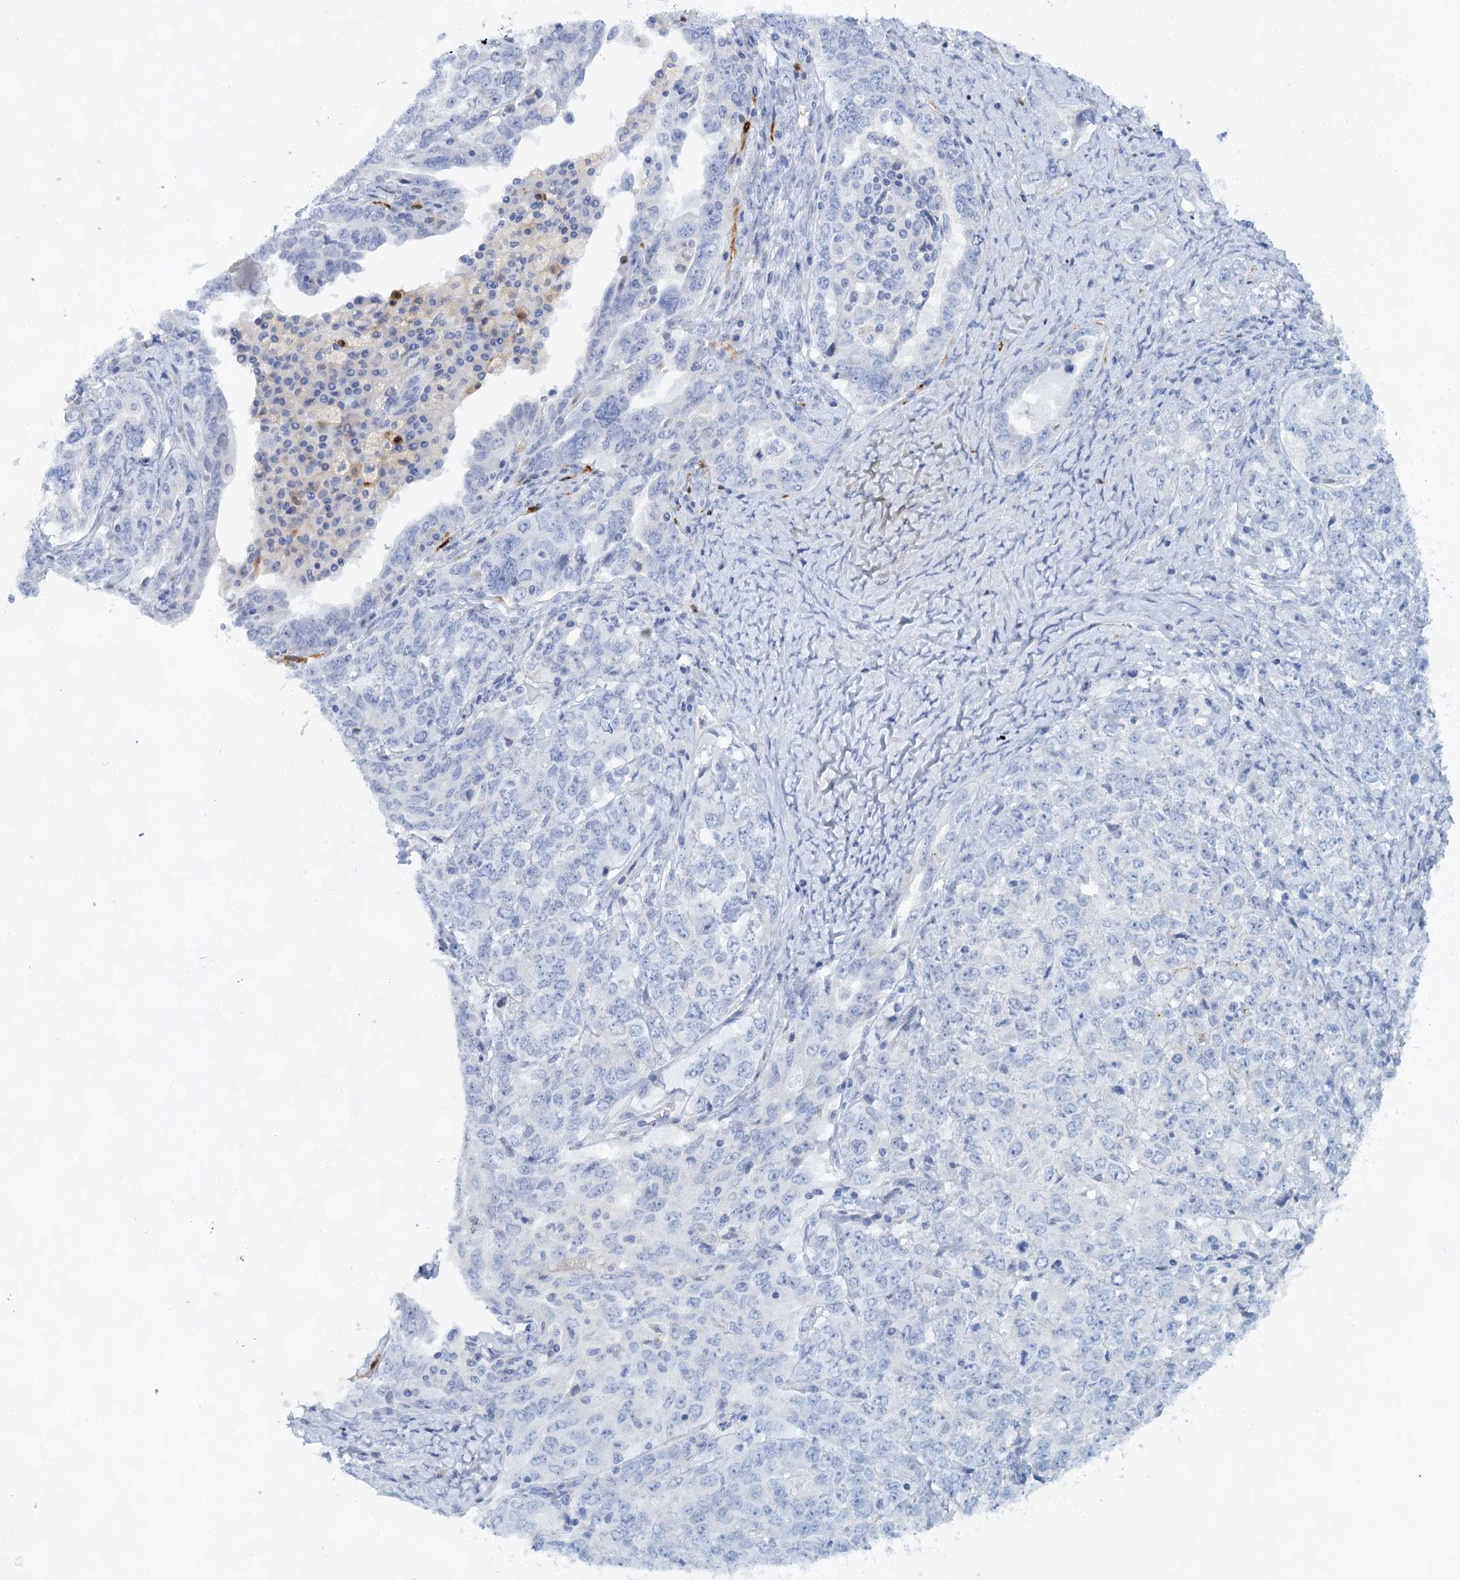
{"staining": {"intensity": "negative", "quantity": "none", "location": "none"}, "tissue": "ovarian cancer", "cell_type": "Tumor cells", "image_type": "cancer", "snomed": [{"axis": "morphology", "description": "Carcinoma, endometroid"}, {"axis": "topography", "description": "Ovary"}], "caption": "DAB immunohistochemical staining of human ovarian endometroid carcinoma exhibits no significant positivity in tumor cells.", "gene": "SLC19A3", "patient": {"sex": "female", "age": 62}}